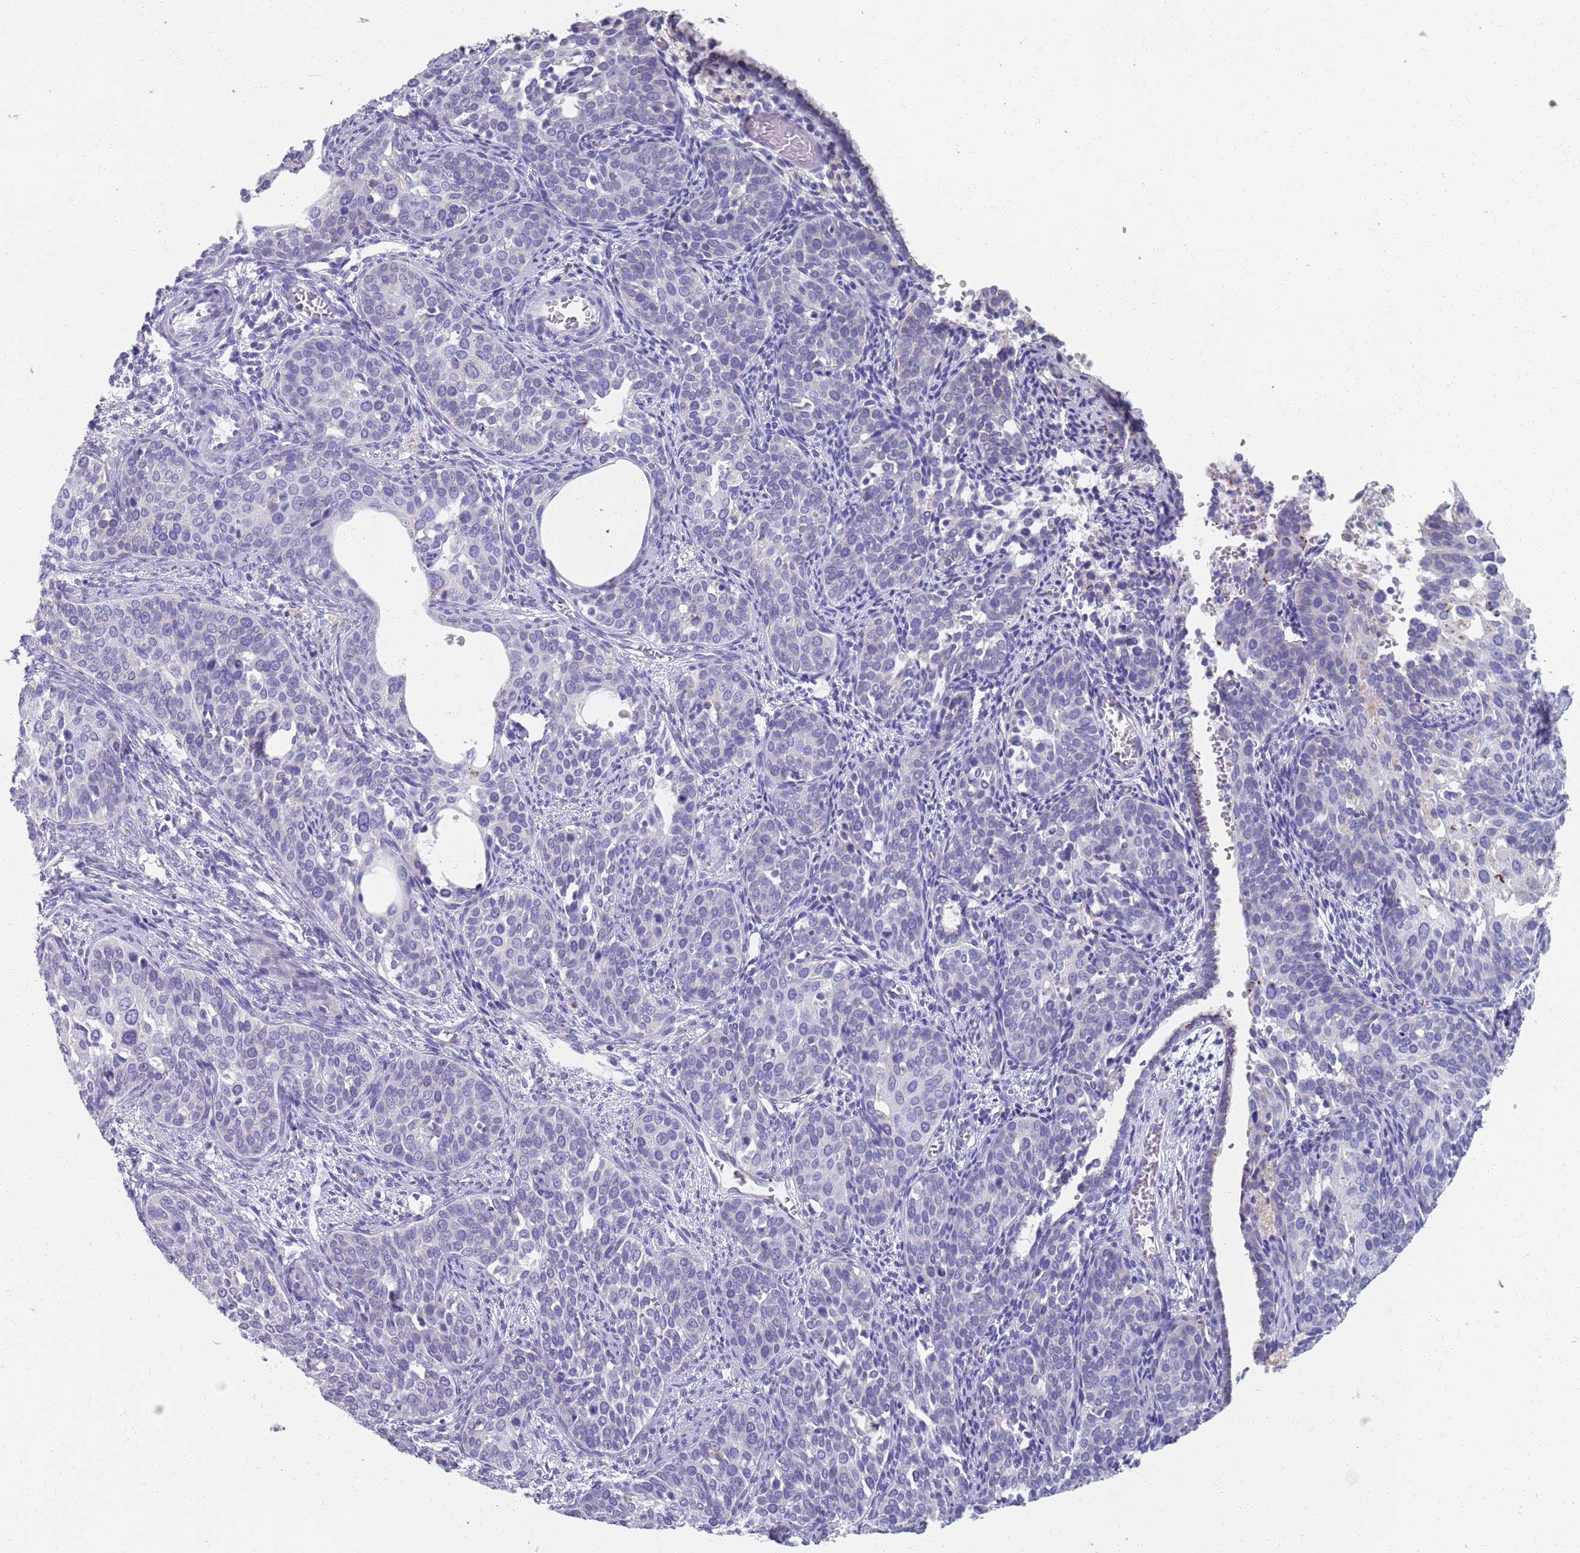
{"staining": {"intensity": "negative", "quantity": "none", "location": "none"}, "tissue": "cervical cancer", "cell_type": "Tumor cells", "image_type": "cancer", "snomed": [{"axis": "morphology", "description": "Squamous cell carcinoma, NOS"}, {"axis": "topography", "description": "Cervix"}], "caption": "Tumor cells are negative for brown protein staining in squamous cell carcinoma (cervical). Nuclei are stained in blue.", "gene": "PLOD1", "patient": {"sex": "female", "age": 44}}